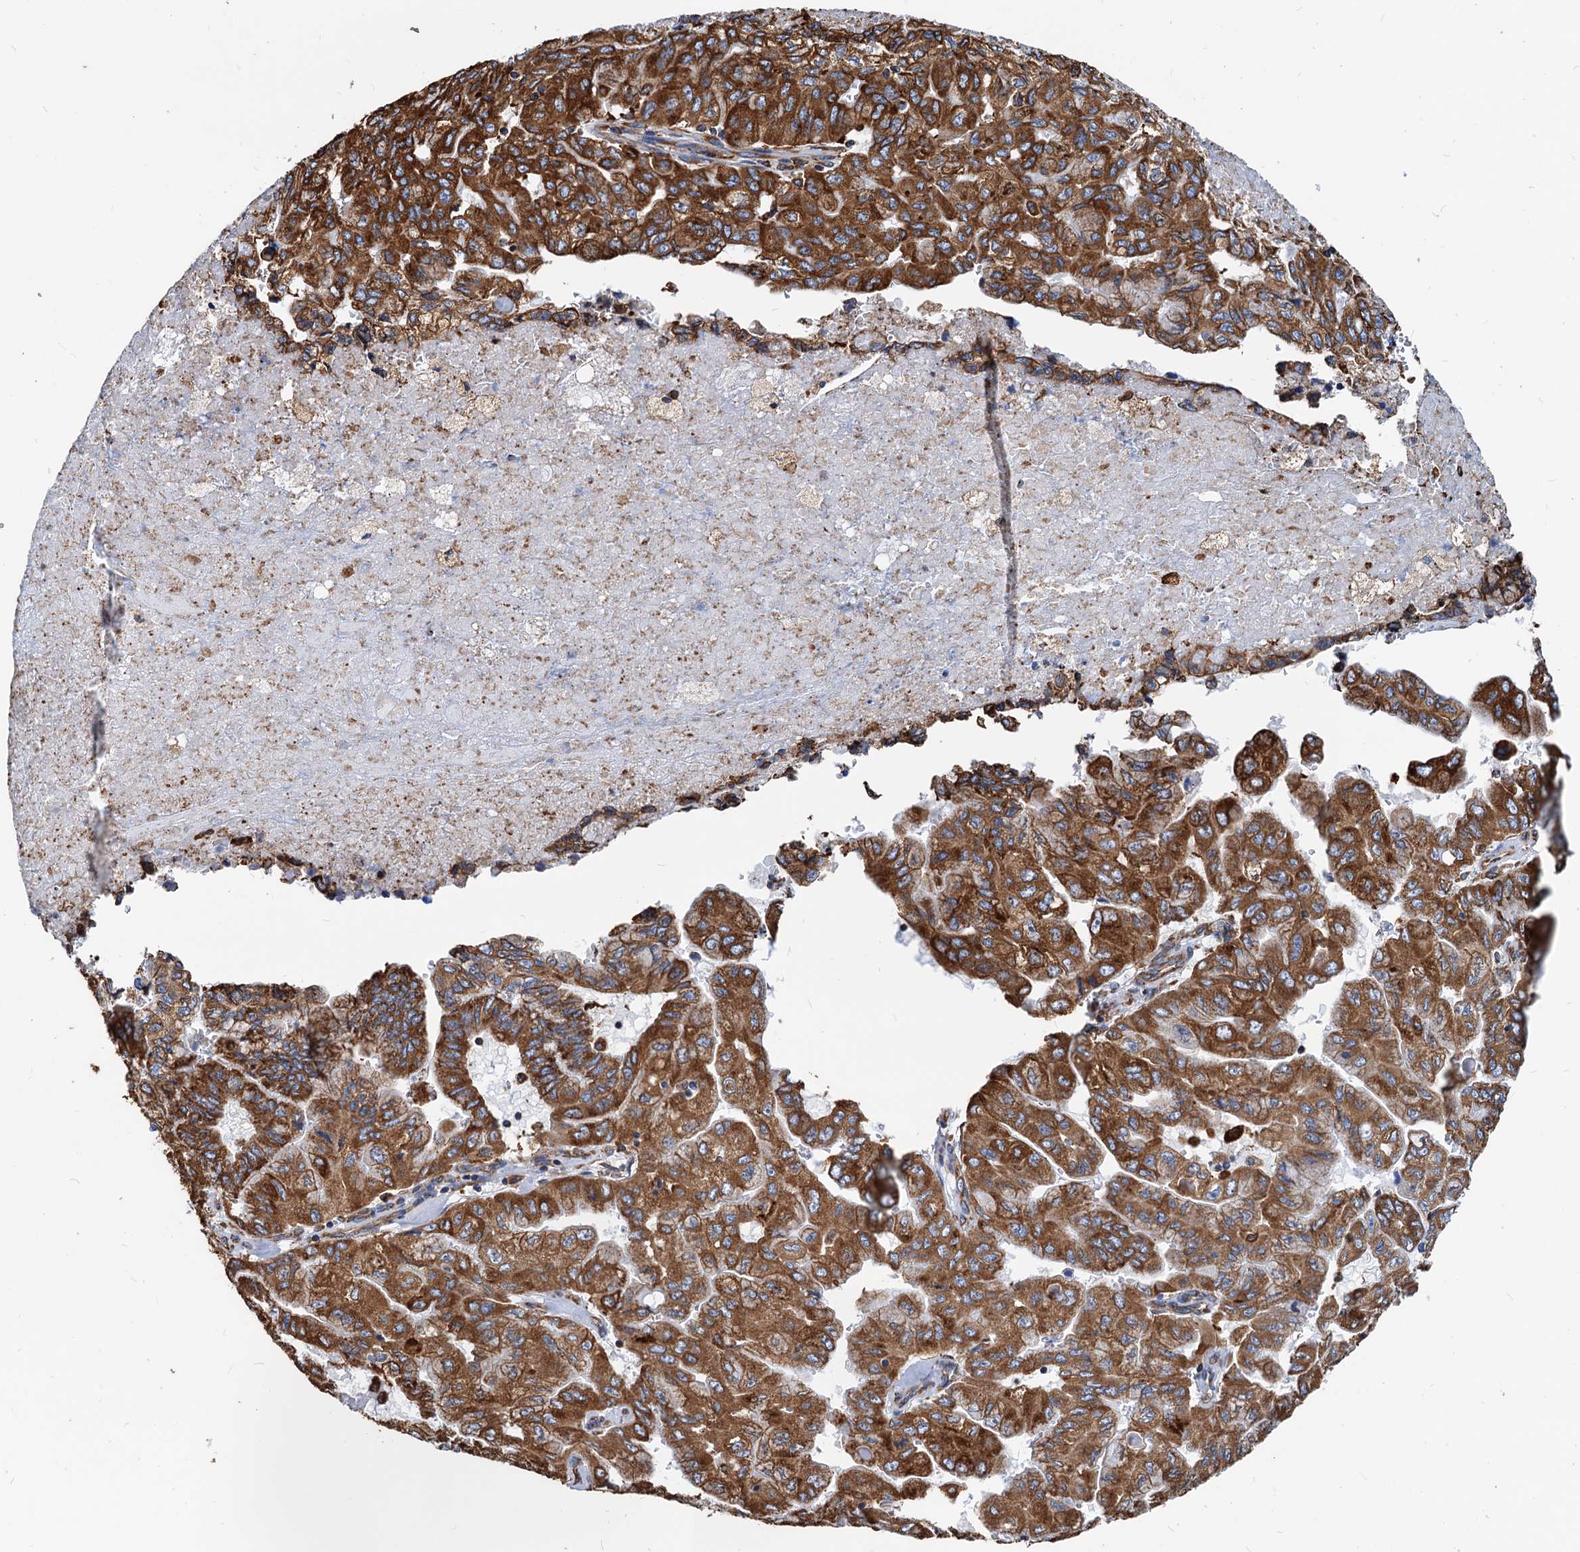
{"staining": {"intensity": "strong", "quantity": ">75%", "location": "cytoplasmic/membranous"}, "tissue": "pancreatic cancer", "cell_type": "Tumor cells", "image_type": "cancer", "snomed": [{"axis": "morphology", "description": "Adenocarcinoma, NOS"}, {"axis": "topography", "description": "Pancreas"}], "caption": "Tumor cells demonstrate high levels of strong cytoplasmic/membranous expression in about >75% of cells in human pancreatic cancer (adenocarcinoma).", "gene": "HSPA5", "patient": {"sex": "male", "age": 51}}